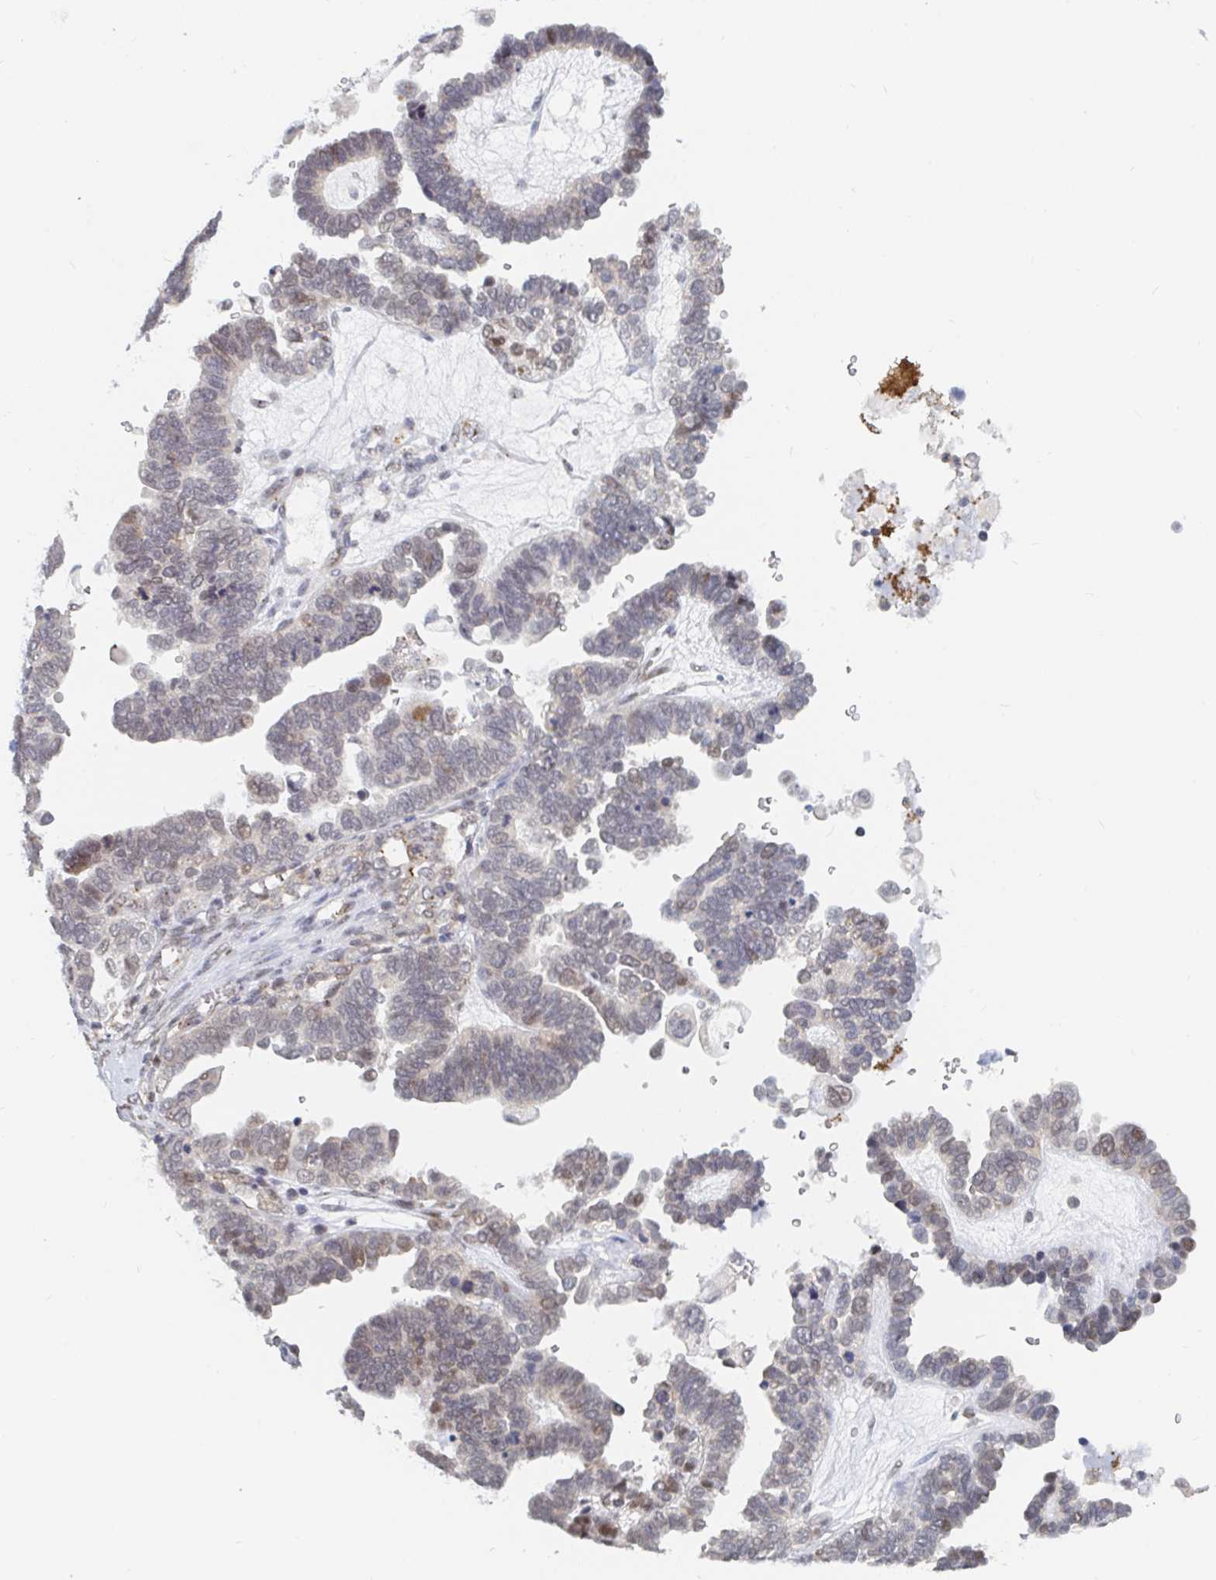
{"staining": {"intensity": "weak", "quantity": "<25%", "location": "nuclear"}, "tissue": "ovarian cancer", "cell_type": "Tumor cells", "image_type": "cancer", "snomed": [{"axis": "morphology", "description": "Cystadenocarcinoma, serous, NOS"}, {"axis": "topography", "description": "Ovary"}], "caption": "The micrograph demonstrates no significant positivity in tumor cells of ovarian serous cystadenocarcinoma.", "gene": "CHD2", "patient": {"sex": "female", "age": 51}}